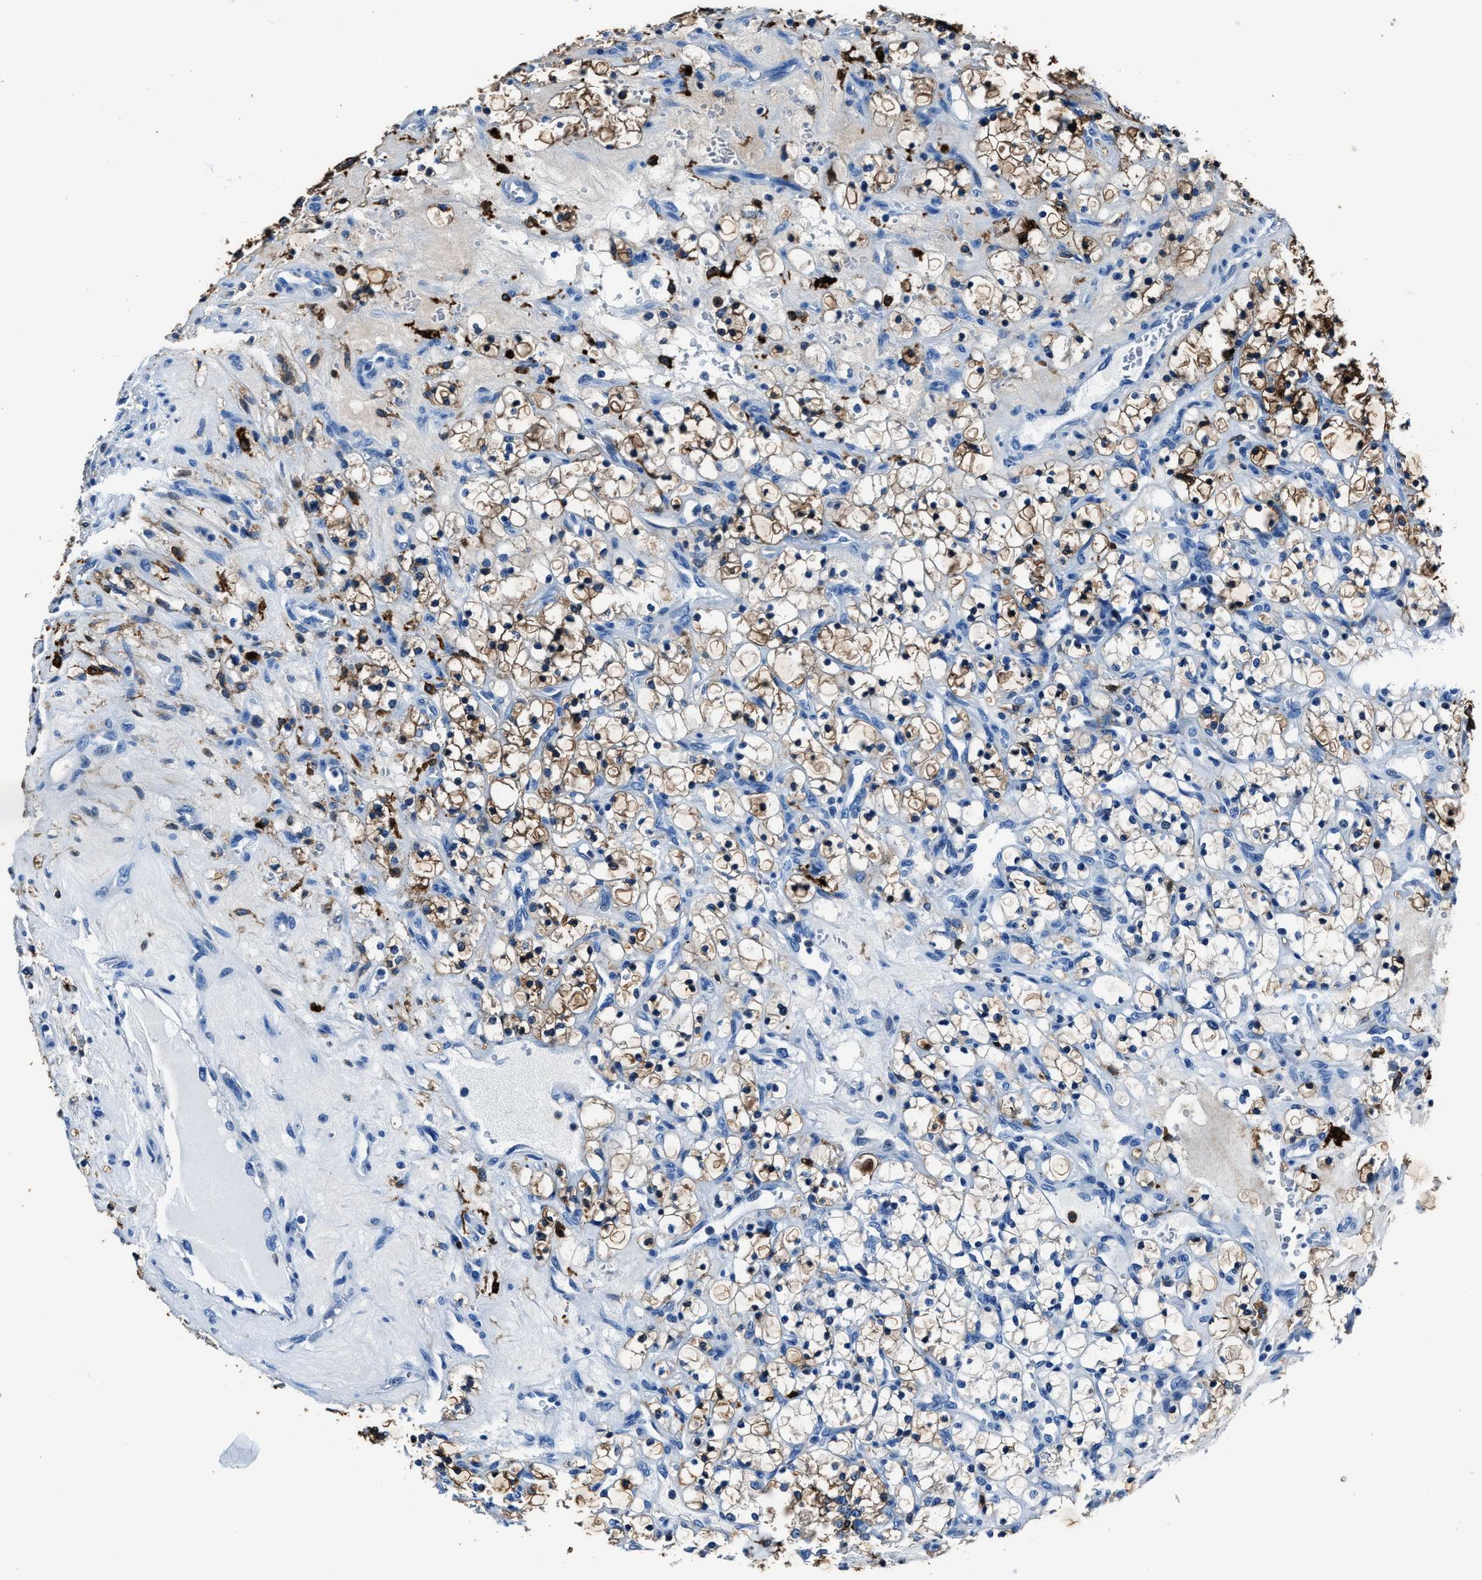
{"staining": {"intensity": "moderate", "quantity": "<25%", "location": "cytoplasmic/membranous"}, "tissue": "renal cancer", "cell_type": "Tumor cells", "image_type": "cancer", "snomed": [{"axis": "morphology", "description": "Adenocarcinoma, NOS"}, {"axis": "topography", "description": "Kidney"}], "caption": "Human renal adenocarcinoma stained for a protein (brown) exhibits moderate cytoplasmic/membranous positive positivity in about <25% of tumor cells.", "gene": "FTL", "patient": {"sex": "female", "age": 69}}